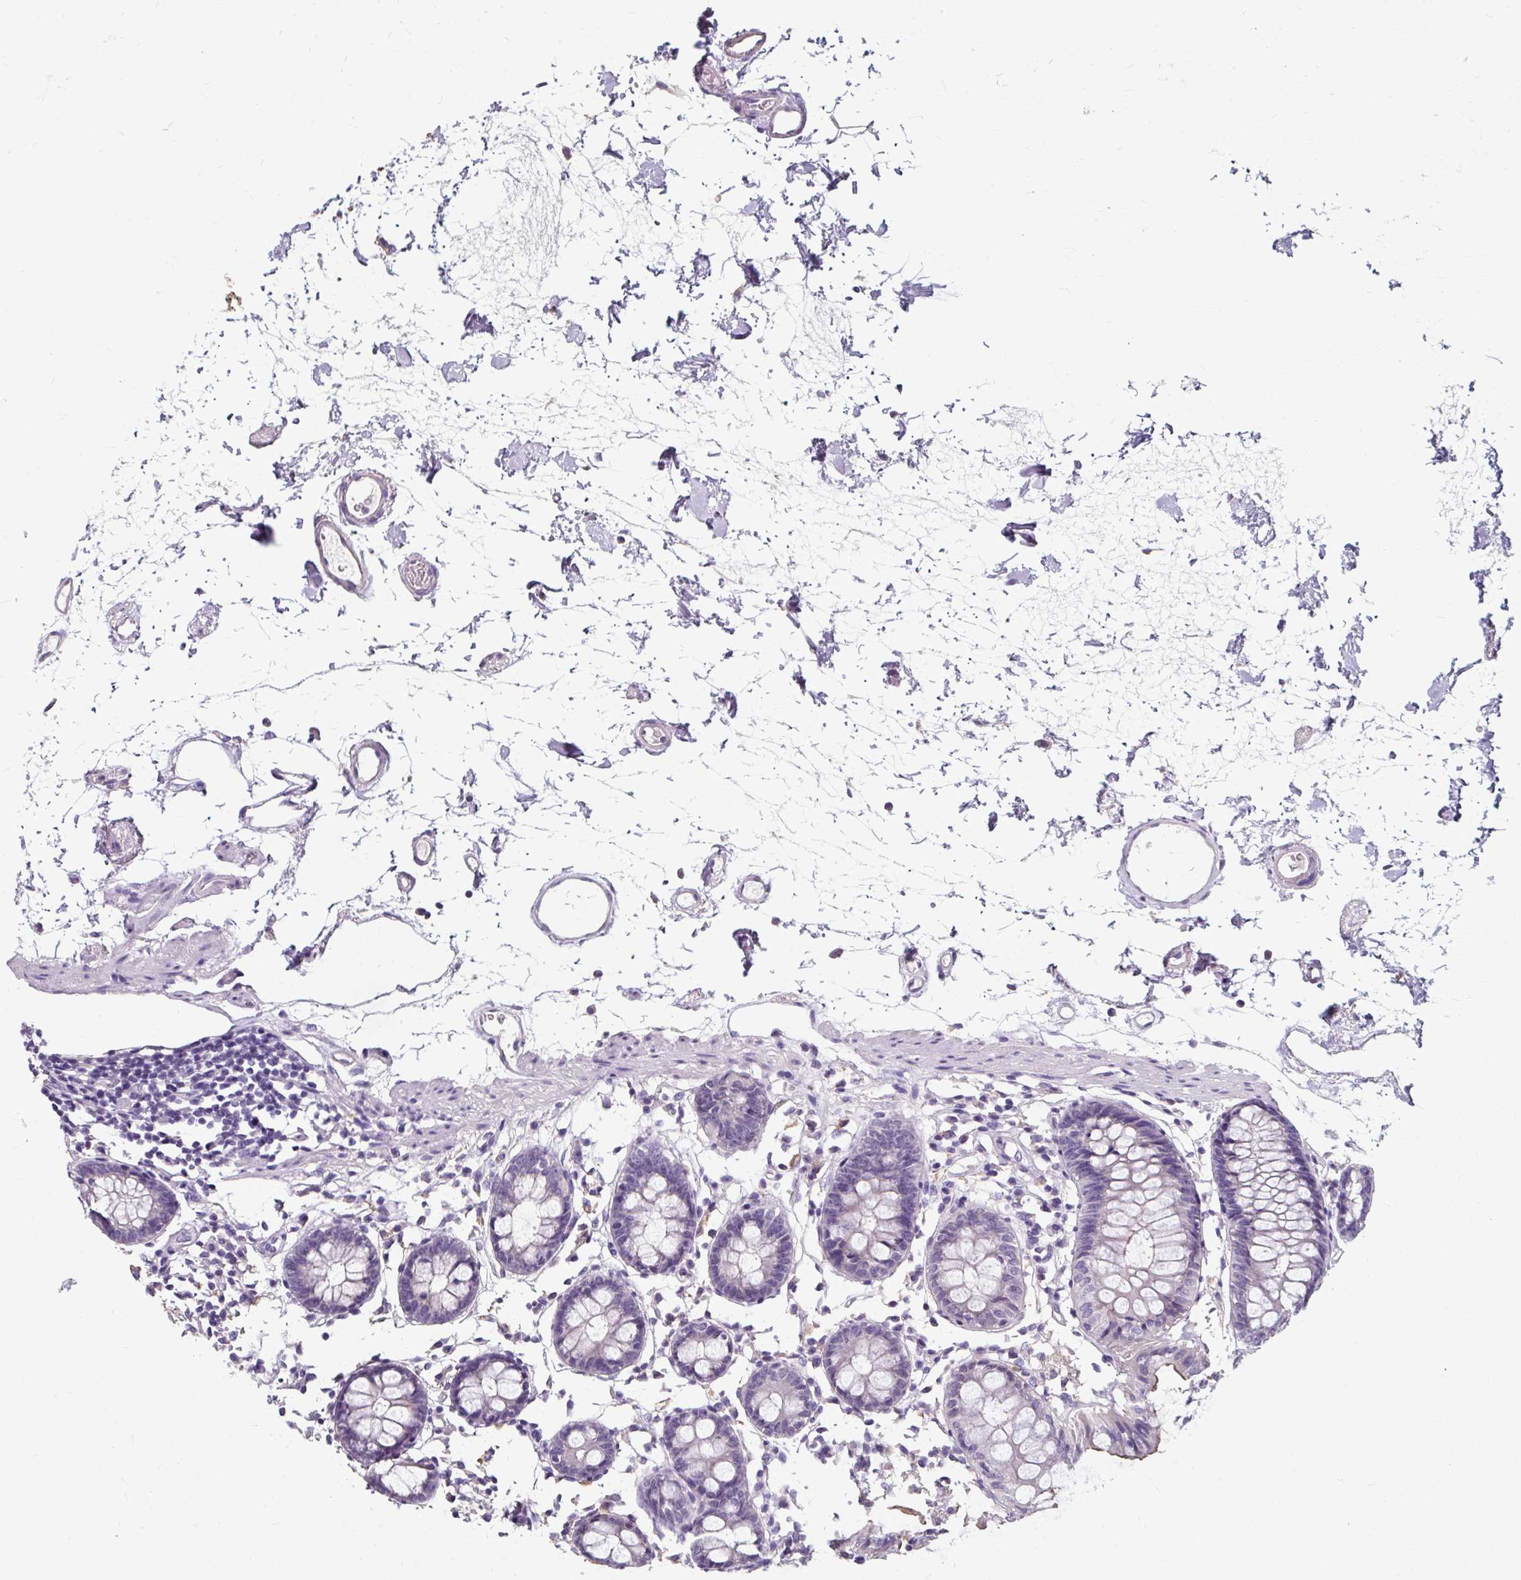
{"staining": {"intensity": "negative", "quantity": "none", "location": "none"}, "tissue": "colon", "cell_type": "Endothelial cells", "image_type": "normal", "snomed": [{"axis": "morphology", "description": "Normal tissue, NOS"}, {"axis": "topography", "description": "Colon"}], "caption": "The immunohistochemistry (IHC) image has no significant positivity in endothelial cells of colon. (DAB immunohistochemistry (IHC) visualized using brightfield microscopy, high magnification).", "gene": "KLHL24", "patient": {"sex": "female", "age": 84}}